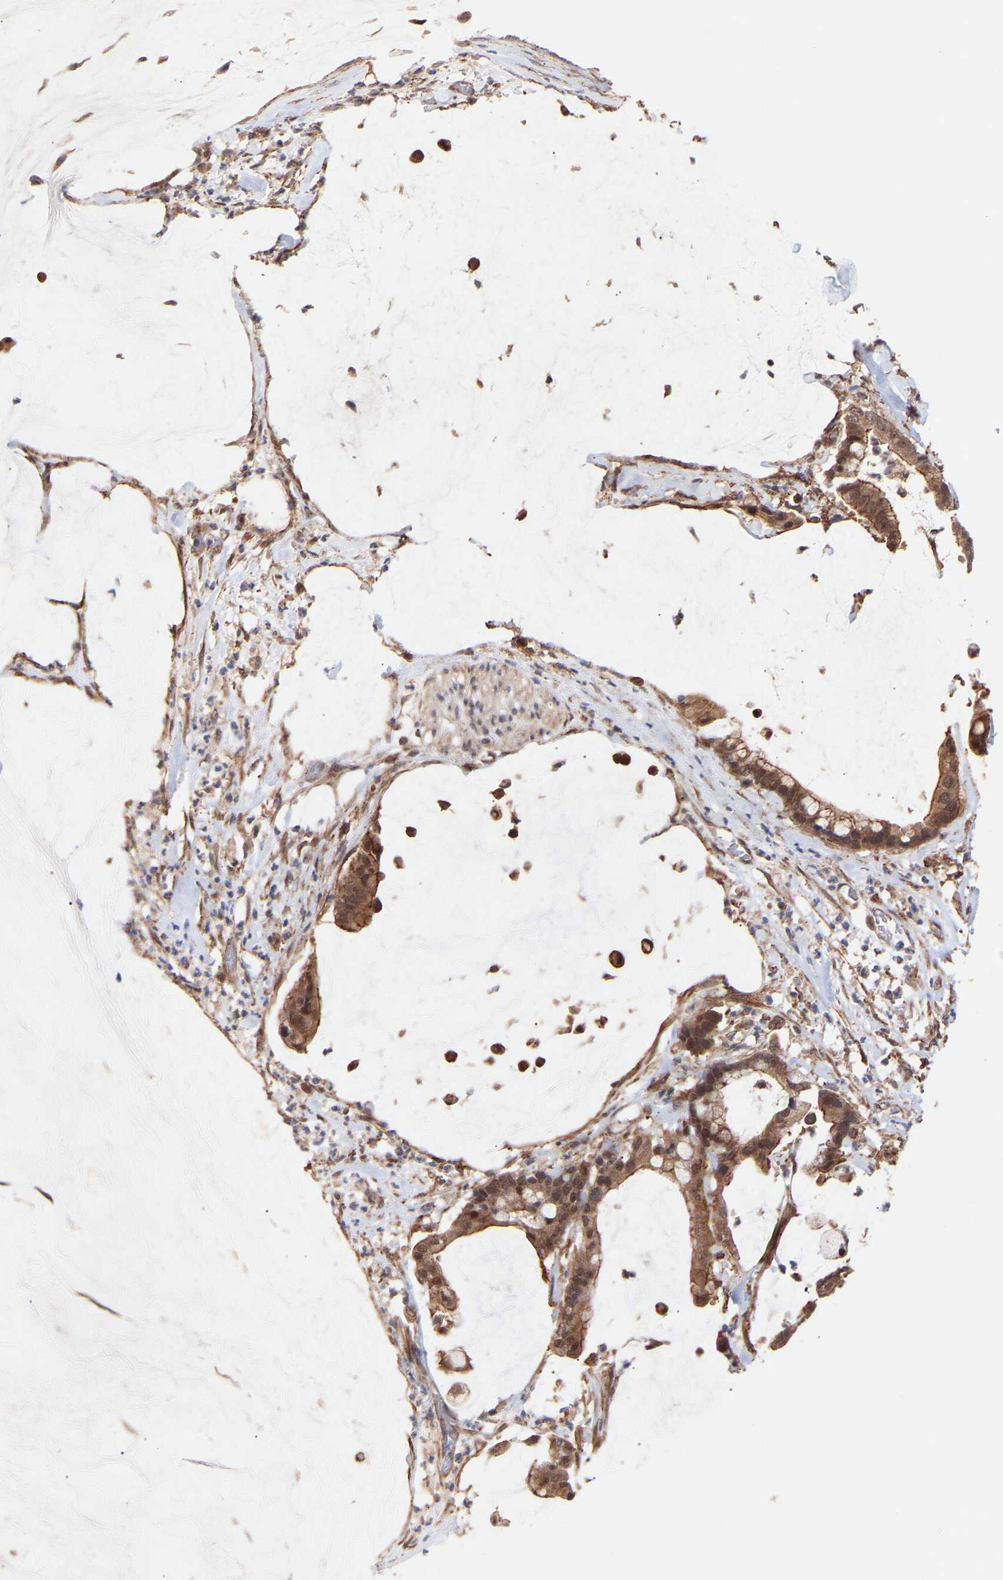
{"staining": {"intensity": "moderate", "quantity": ">75%", "location": "cytoplasmic/membranous,nuclear"}, "tissue": "pancreatic cancer", "cell_type": "Tumor cells", "image_type": "cancer", "snomed": [{"axis": "morphology", "description": "Adenocarcinoma, NOS"}, {"axis": "topography", "description": "Pancreas"}], "caption": "Pancreatic cancer (adenocarcinoma) was stained to show a protein in brown. There is medium levels of moderate cytoplasmic/membranous and nuclear expression in approximately >75% of tumor cells.", "gene": "PDLIM5", "patient": {"sex": "male", "age": 41}}